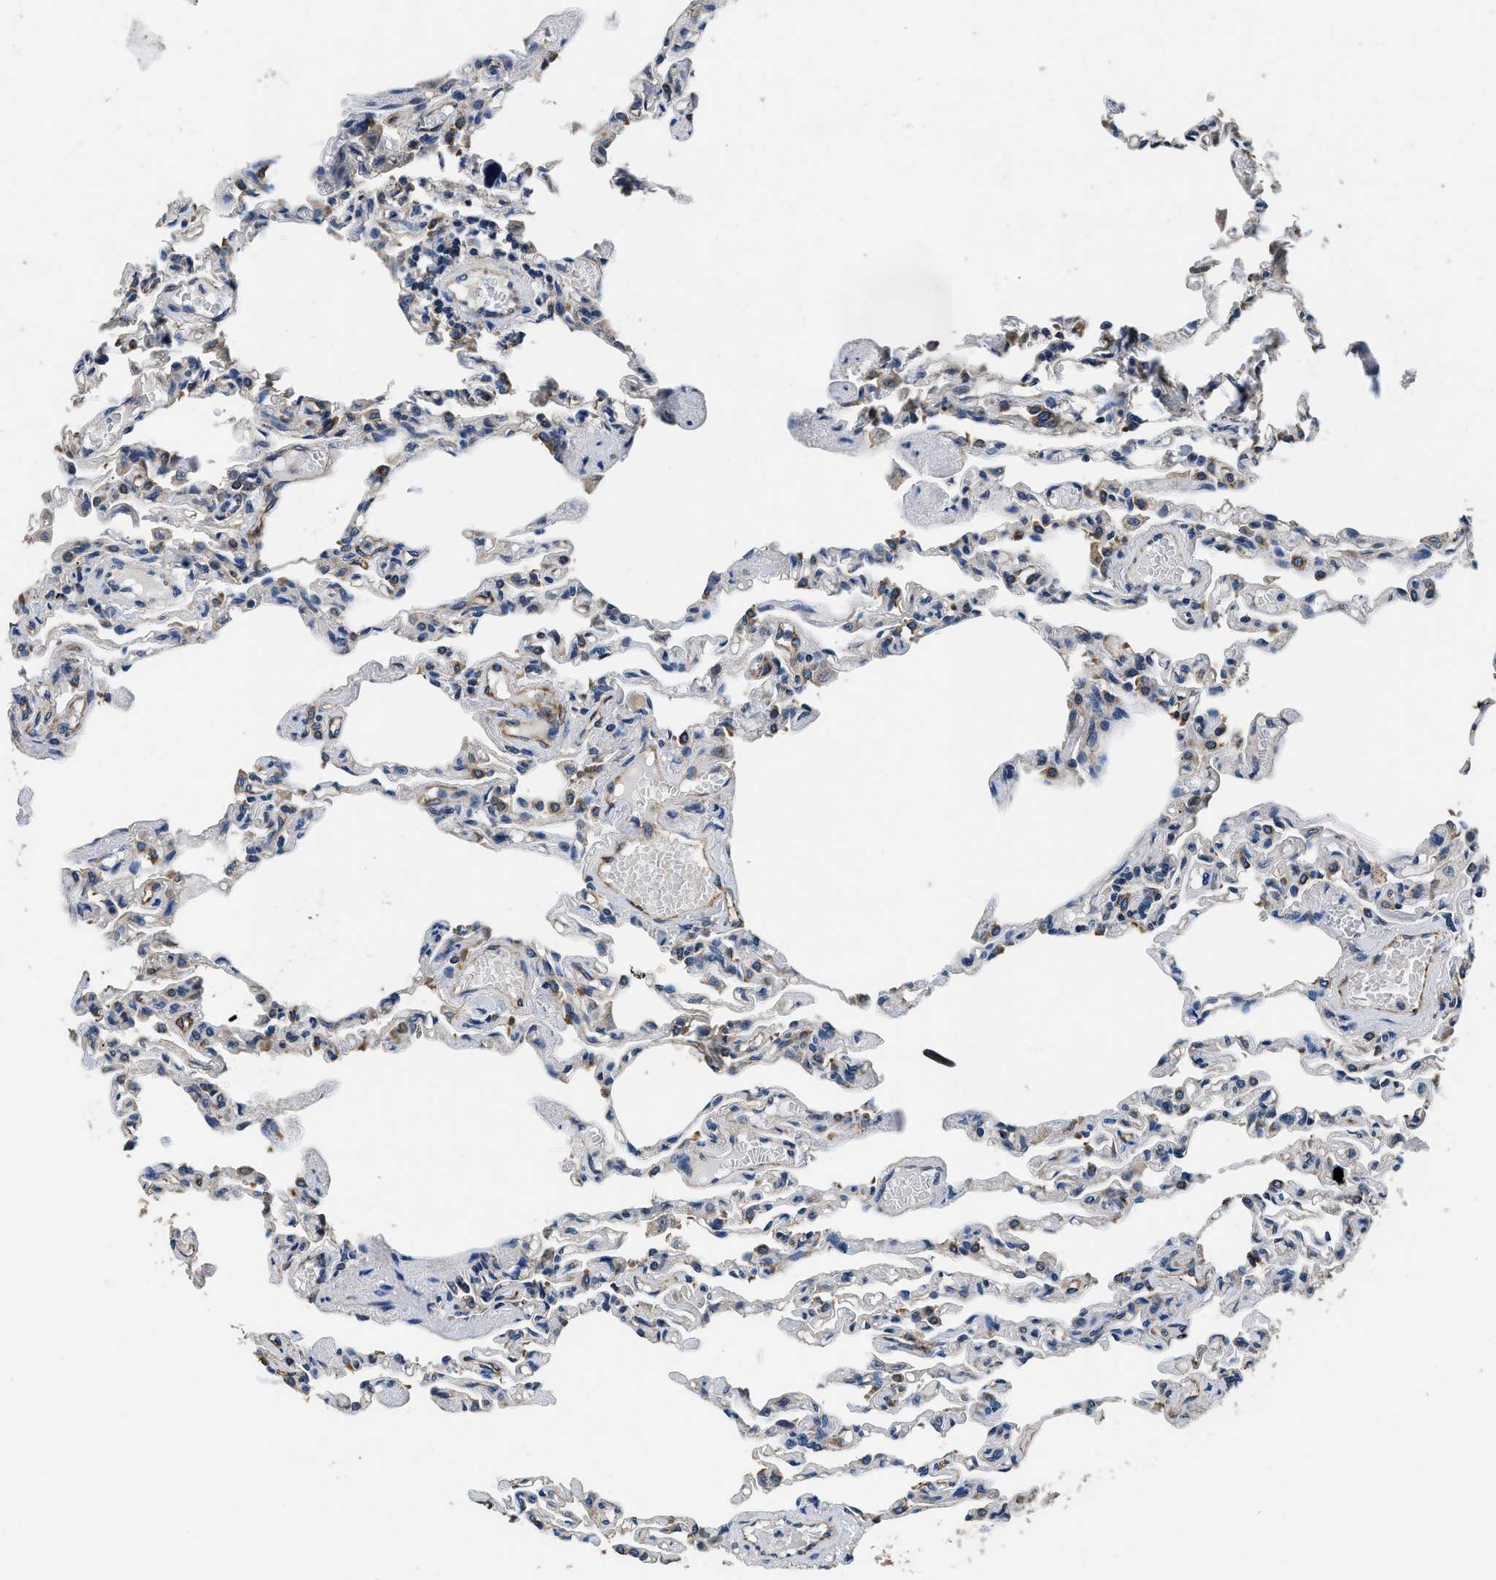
{"staining": {"intensity": "moderate", "quantity": "<25%", "location": "cytoplasmic/membranous"}, "tissue": "lung", "cell_type": "Alveolar cells", "image_type": "normal", "snomed": [{"axis": "morphology", "description": "Normal tissue, NOS"}, {"axis": "topography", "description": "Lung"}], "caption": "A brown stain shows moderate cytoplasmic/membranous positivity of a protein in alveolar cells of unremarkable human lung. The staining was performed using DAB, with brown indicating positive protein expression. Nuclei are stained blue with hematoxylin.", "gene": "DHRS7B", "patient": {"sex": "male", "age": 21}}